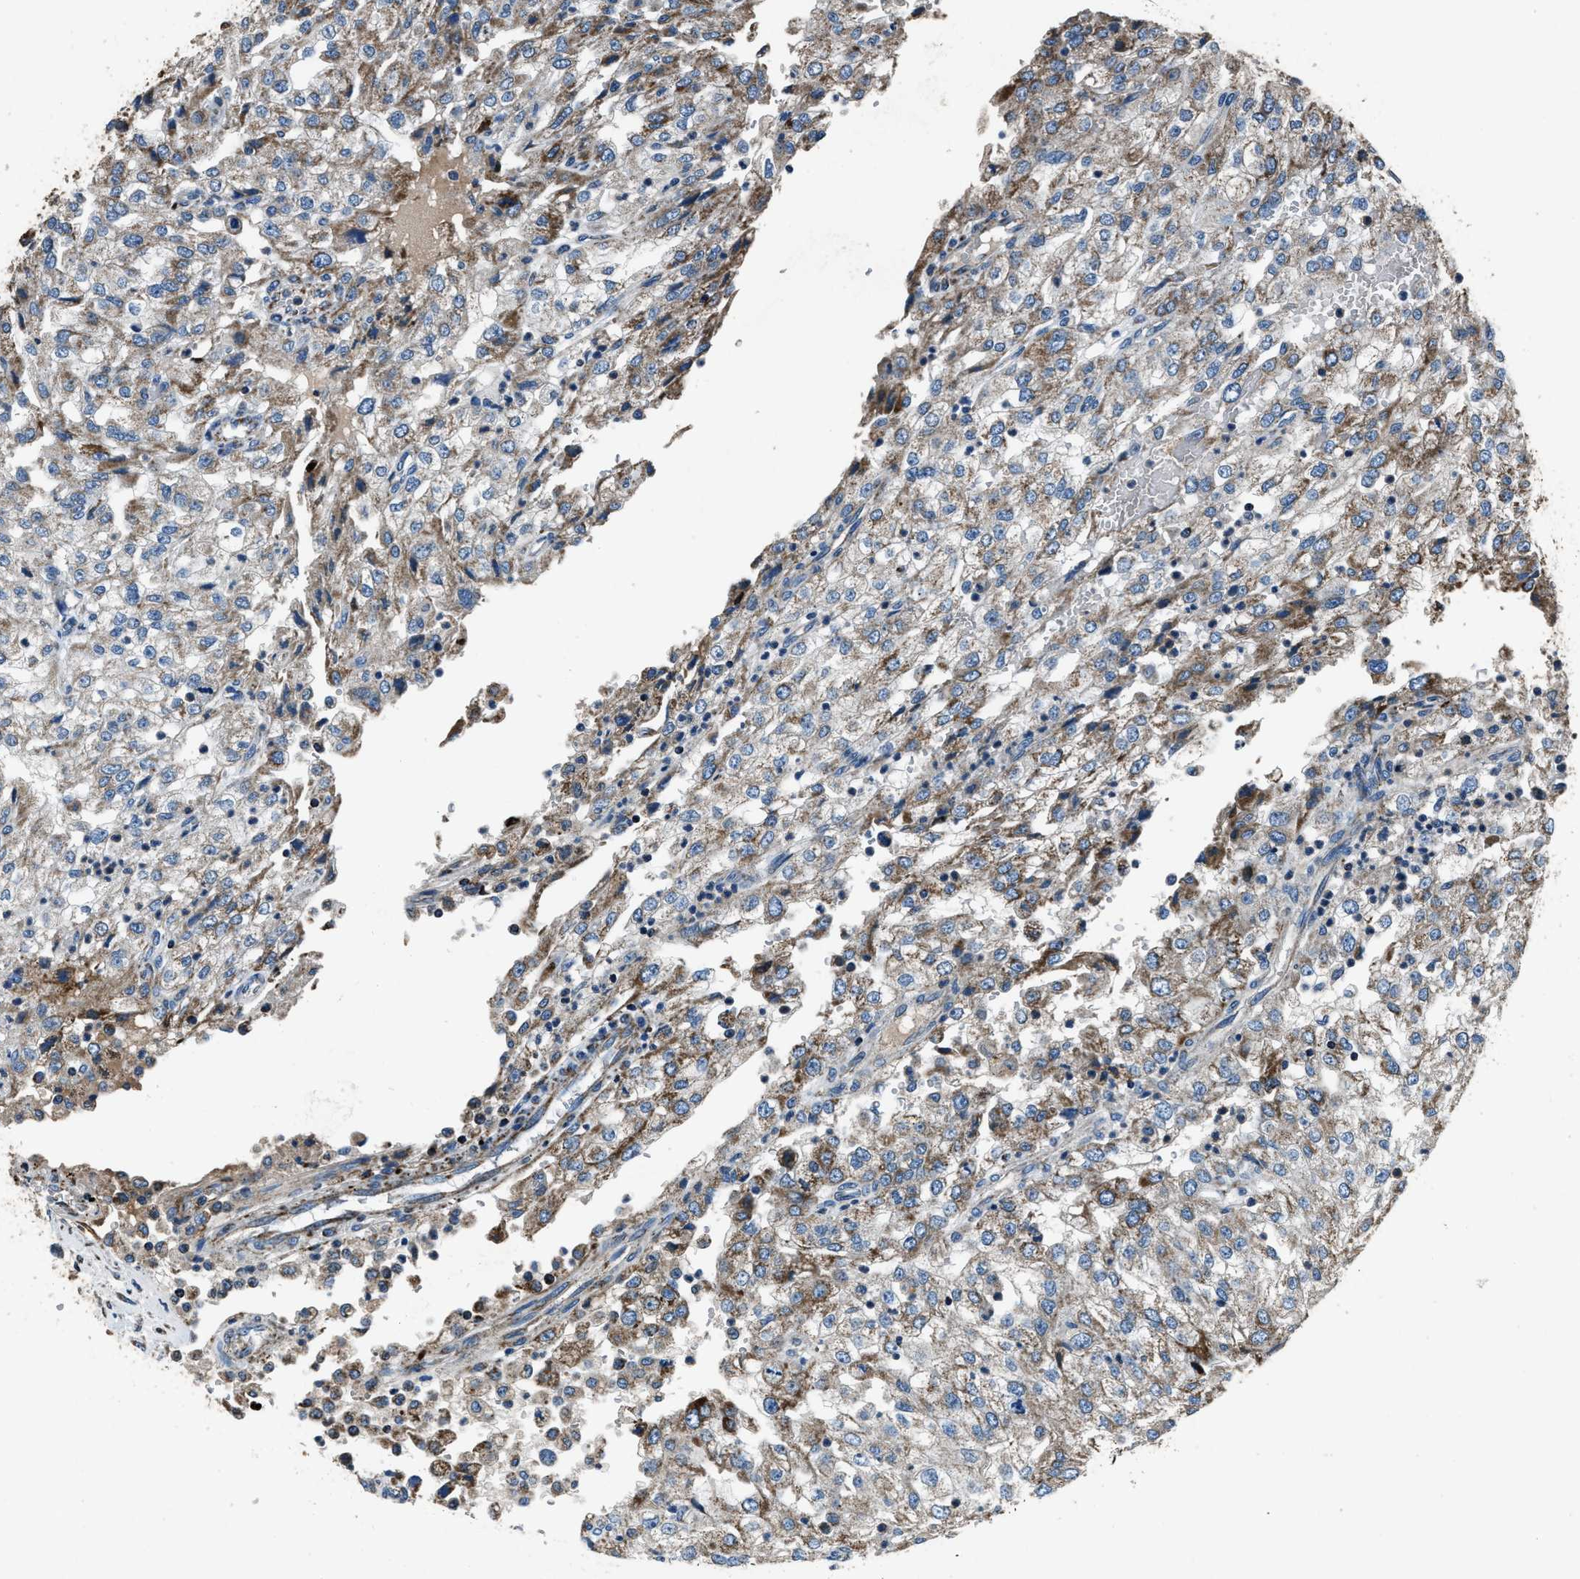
{"staining": {"intensity": "weak", "quantity": "25%-75%", "location": "cytoplasmic/membranous"}, "tissue": "renal cancer", "cell_type": "Tumor cells", "image_type": "cancer", "snomed": [{"axis": "morphology", "description": "Adenocarcinoma, NOS"}, {"axis": "topography", "description": "Kidney"}], "caption": "Renal adenocarcinoma stained with a protein marker shows weak staining in tumor cells.", "gene": "OGDH", "patient": {"sex": "female", "age": 54}}